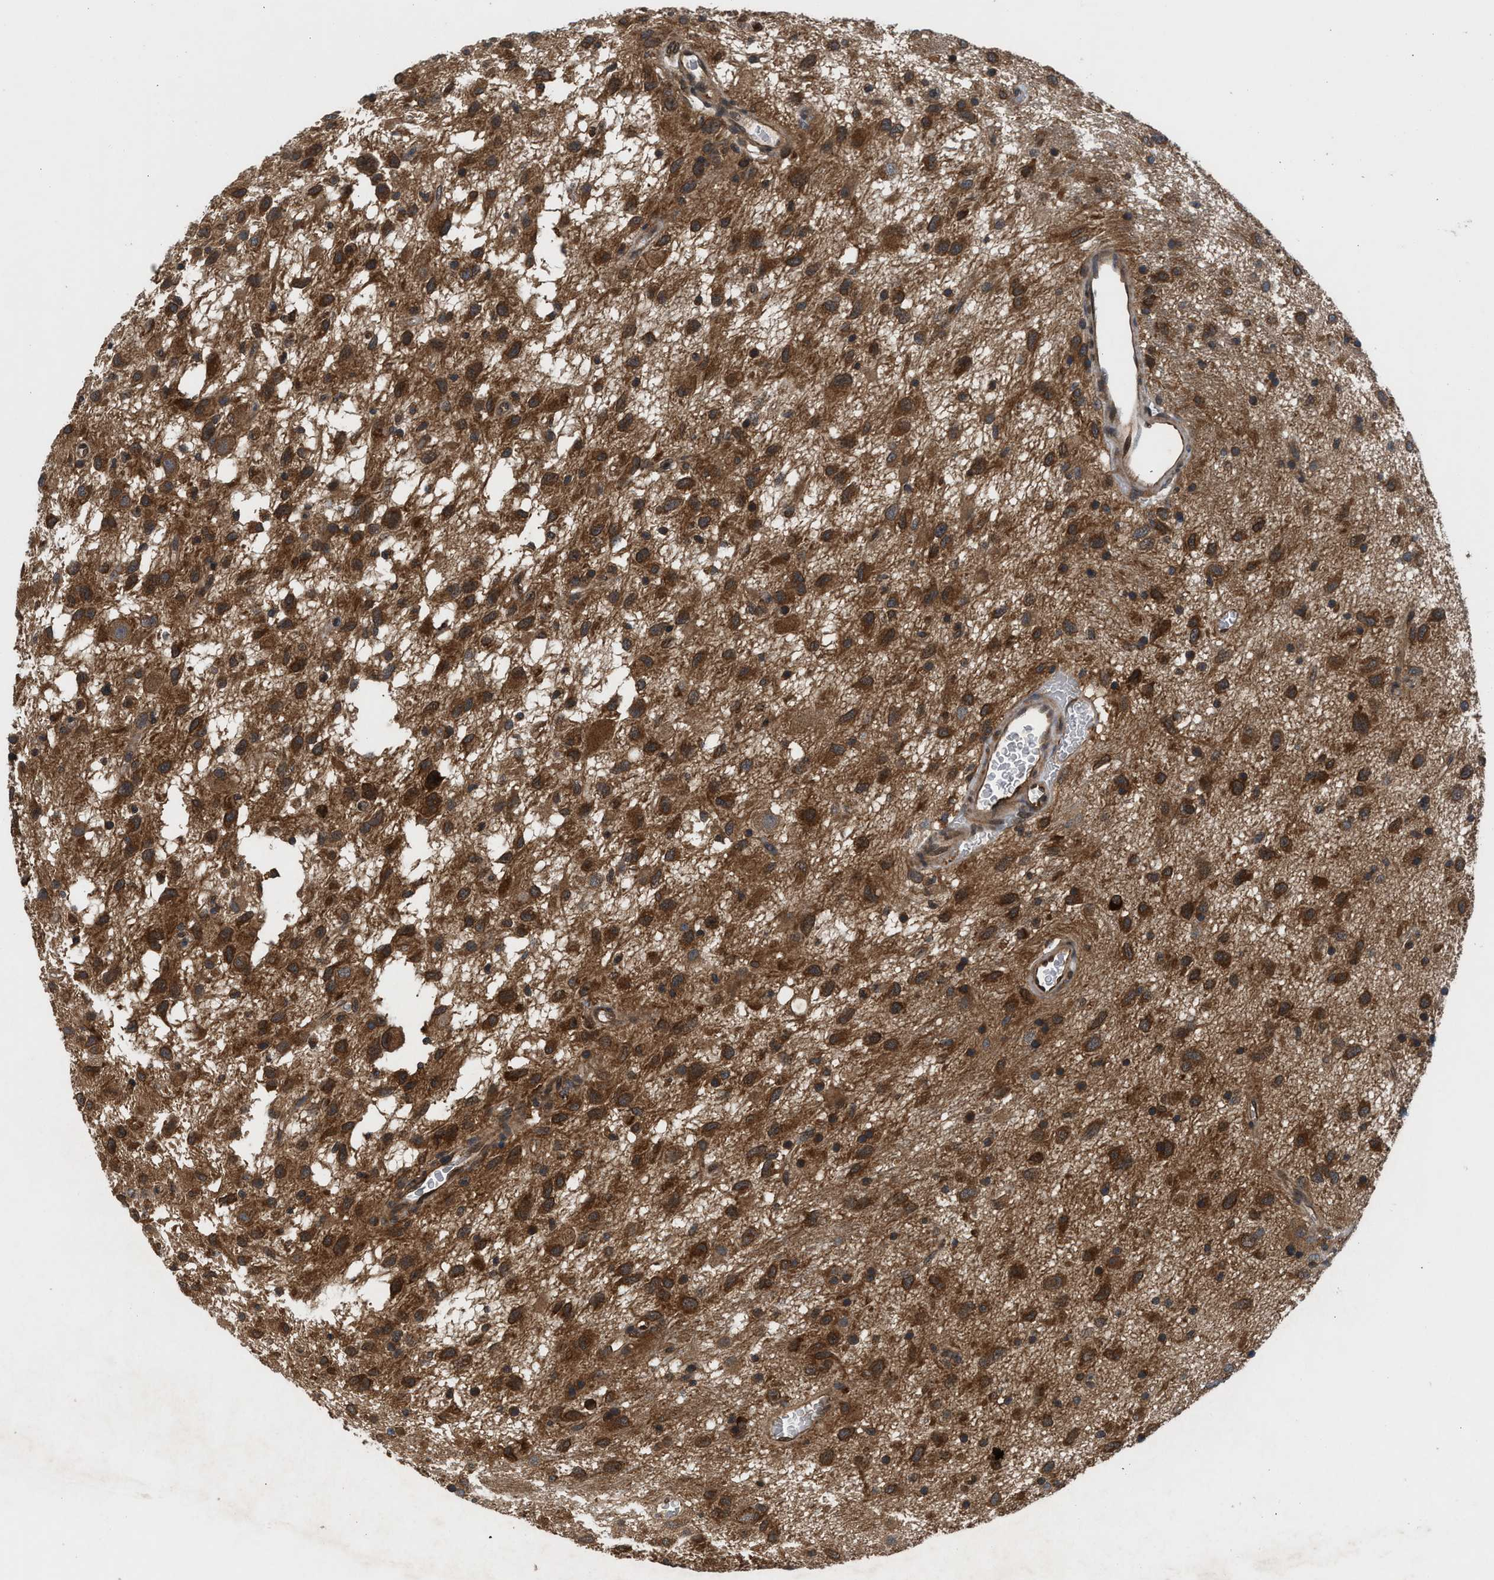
{"staining": {"intensity": "strong", "quantity": ">75%", "location": "cytoplasmic/membranous"}, "tissue": "glioma", "cell_type": "Tumor cells", "image_type": "cancer", "snomed": [{"axis": "morphology", "description": "Glioma, malignant, Low grade"}, {"axis": "topography", "description": "Brain"}], "caption": "Immunohistochemical staining of glioma shows high levels of strong cytoplasmic/membranous staining in approximately >75% of tumor cells.", "gene": "OXSR1", "patient": {"sex": "male", "age": 77}}